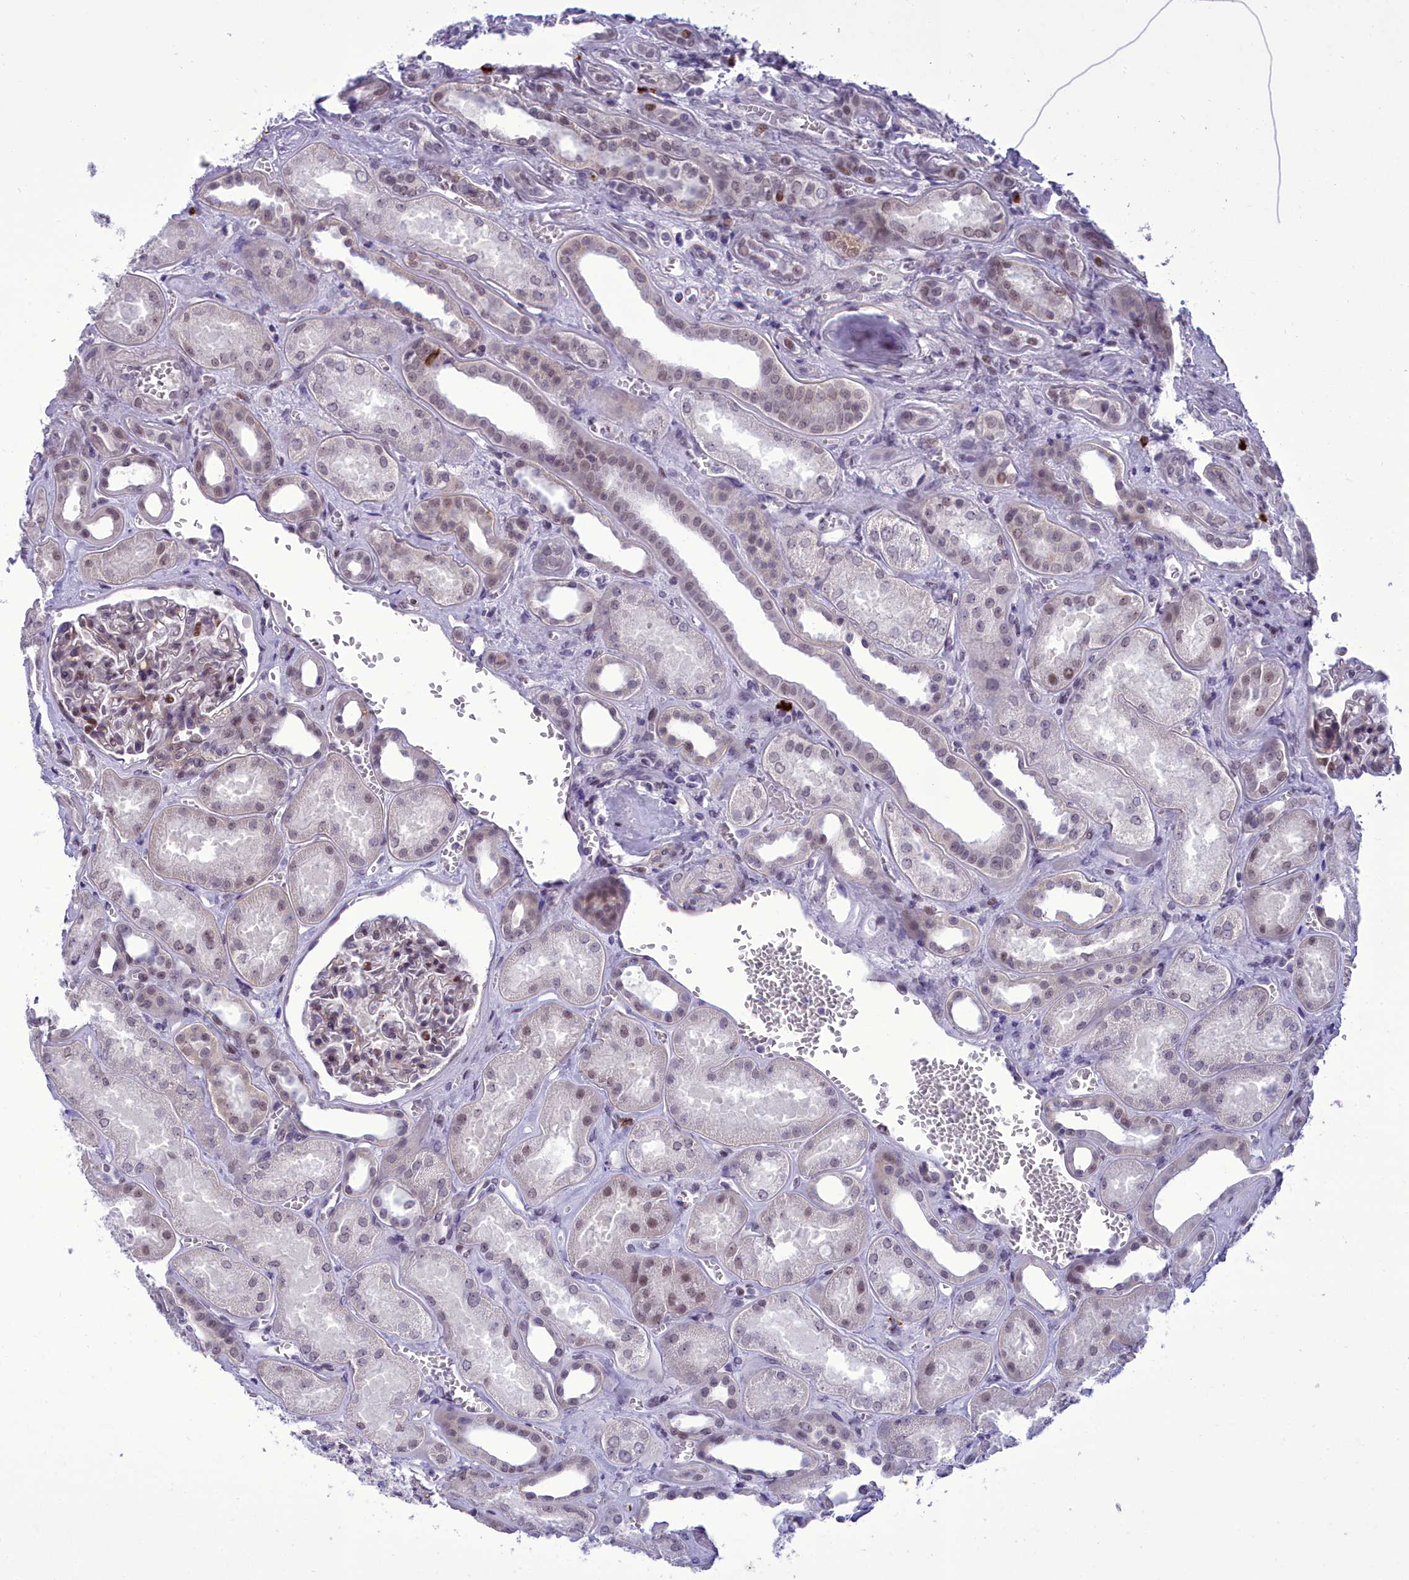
{"staining": {"intensity": "moderate", "quantity": "<25%", "location": "nuclear"}, "tissue": "kidney", "cell_type": "Cells in glomeruli", "image_type": "normal", "snomed": [{"axis": "morphology", "description": "Normal tissue, NOS"}, {"axis": "morphology", "description": "Adenocarcinoma, NOS"}, {"axis": "topography", "description": "Kidney"}], "caption": "The photomicrograph reveals staining of unremarkable kidney, revealing moderate nuclear protein positivity (brown color) within cells in glomeruli. (Stains: DAB (3,3'-diaminobenzidine) in brown, nuclei in blue, Microscopy: brightfield microscopy at high magnification).", "gene": "CEACAM19", "patient": {"sex": "female", "age": 68}}